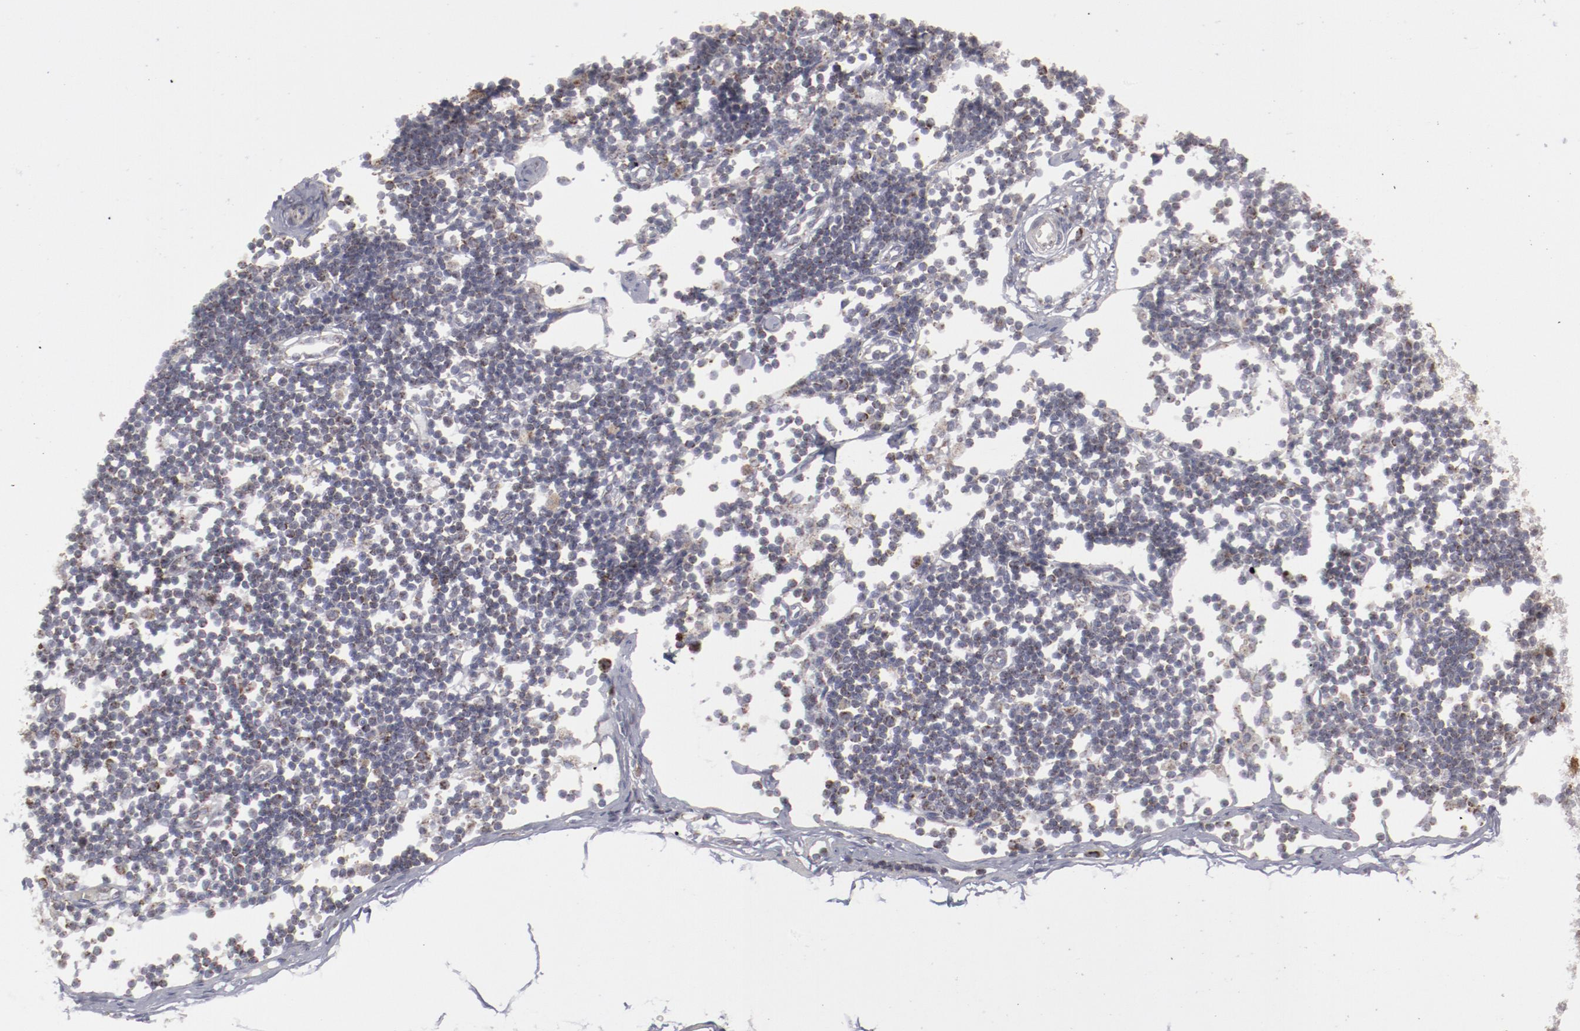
{"staining": {"intensity": "weak", "quantity": ">75%", "location": "cytoplasmic/membranous"}, "tissue": "adipose tissue", "cell_type": "Adipocytes", "image_type": "normal", "snomed": [{"axis": "morphology", "description": "Normal tissue, NOS"}, {"axis": "morphology", "description": "Adenocarcinoma, NOS"}, {"axis": "topography", "description": "Colon"}, {"axis": "topography", "description": "Peripheral nerve tissue"}], "caption": "IHC image of unremarkable adipose tissue: human adipose tissue stained using IHC exhibits low levels of weak protein expression localized specifically in the cytoplasmic/membranous of adipocytes, appearing as a cytoplasmic/membranous brown color.", "gene": "MYOM2", "patient": {"sex": "male", "age": 14}}